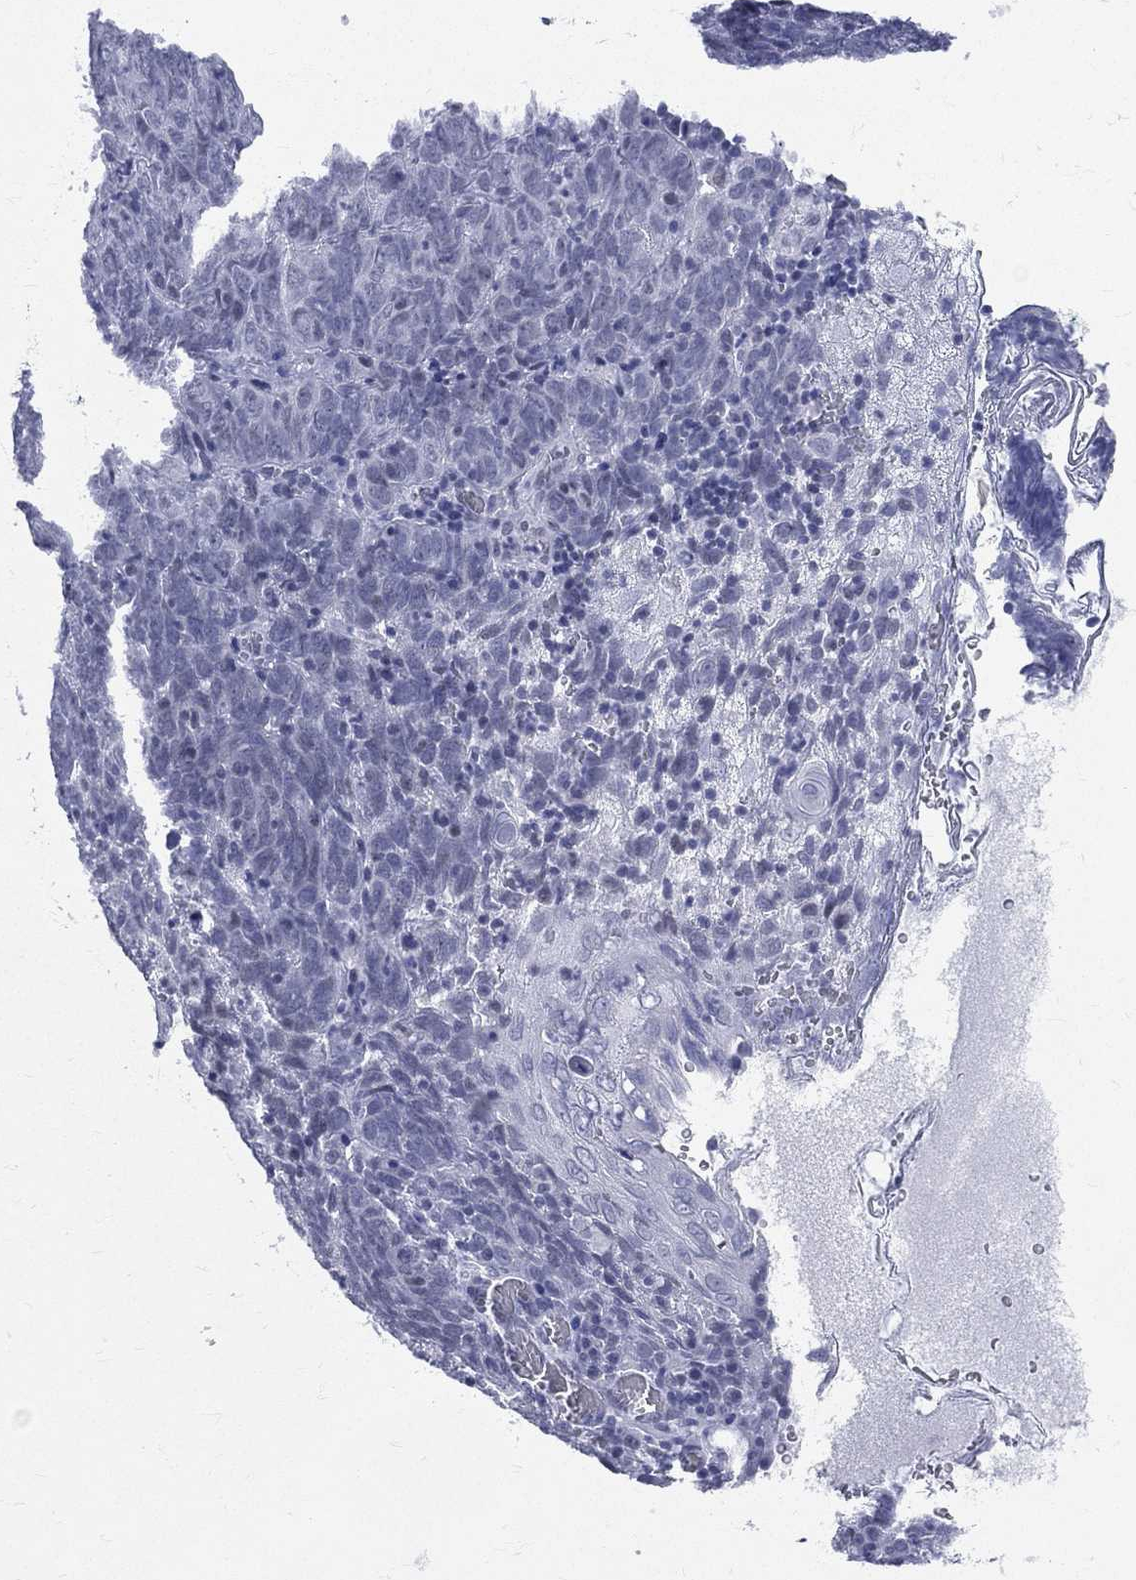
{"staining": {"intensity": "negative", "quantity": "none", "location": "none"}, "tissue": "skin cancer", "cell_type": "Tumor cells", "image_type": "cancer", "snomed": [{"axis": "morphology", "description": "Squamous cell carcinoma, NOS"}, {"axis": "topography", "description": "Skin"}, {"axis": "topography", "description": "Anal"}], "caption": "DAB immunohistochemical staining of human skin squamous cell carcinoma demonstrates no significant positivity in tumor cells. (DAB (3,3'-diaminobenzidine) immunohistochemistry (IHC) with hematoxylin counter stain).", "gene": "MLLT10", "patient": {"sex": "female", "age": 51}}